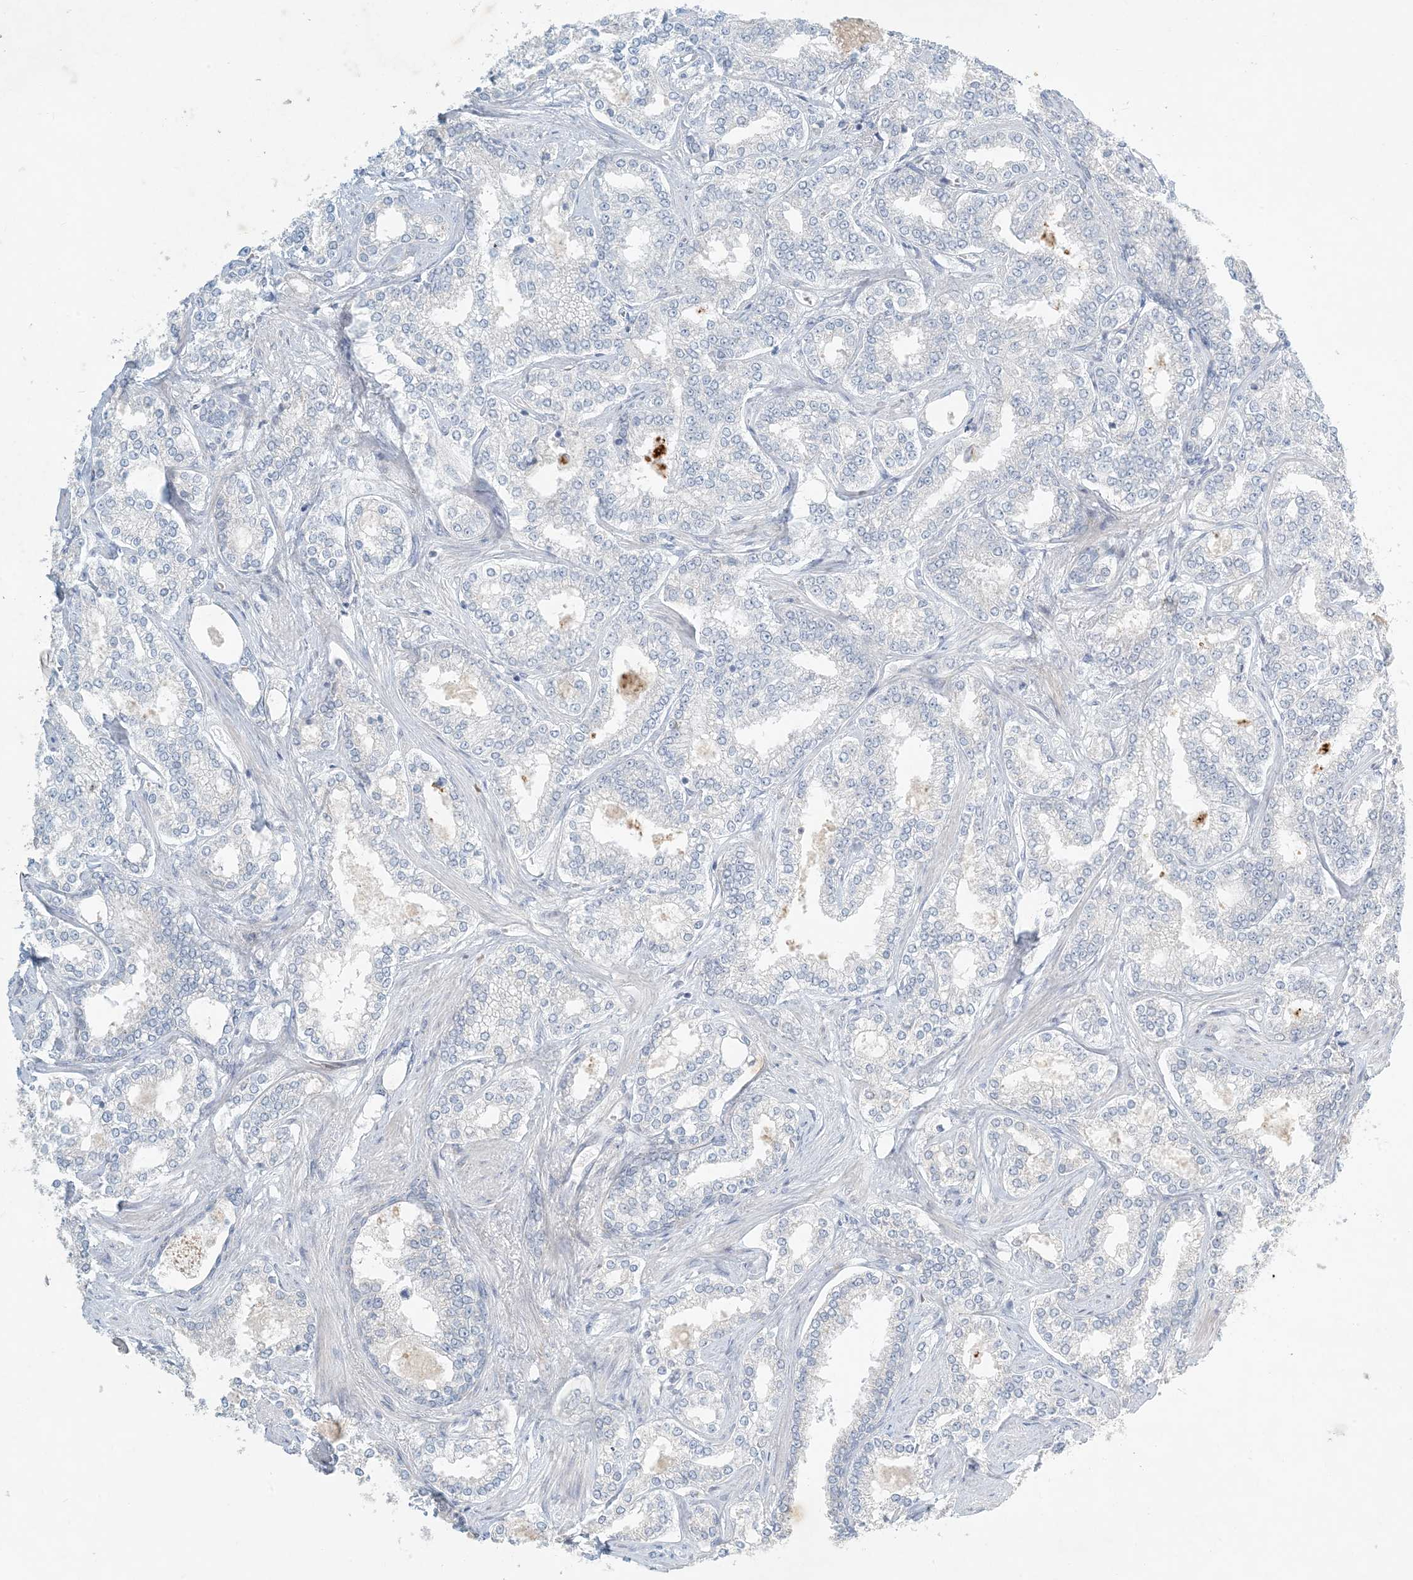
{"staining": {"intensity": "negative", "quantity": "none", "location": "none"}, "tissue": "prostate cancer", "cell_type": "Tumor cells", "image_type": "cancer", "snomed": [{"axis": "morphology", "description": "Normal tissue, NOS"}, {"axis": "morphology", "description": "Adenocarcinoma, High grade"}, {"axis": "topography", "description": "Prostate"}], "caption": "Histopathology image shows no significant protein expression in tumor cells of prostate cancer.", "gene": "ZNF385D", "patient": {"sex": "male", "age": 83}}